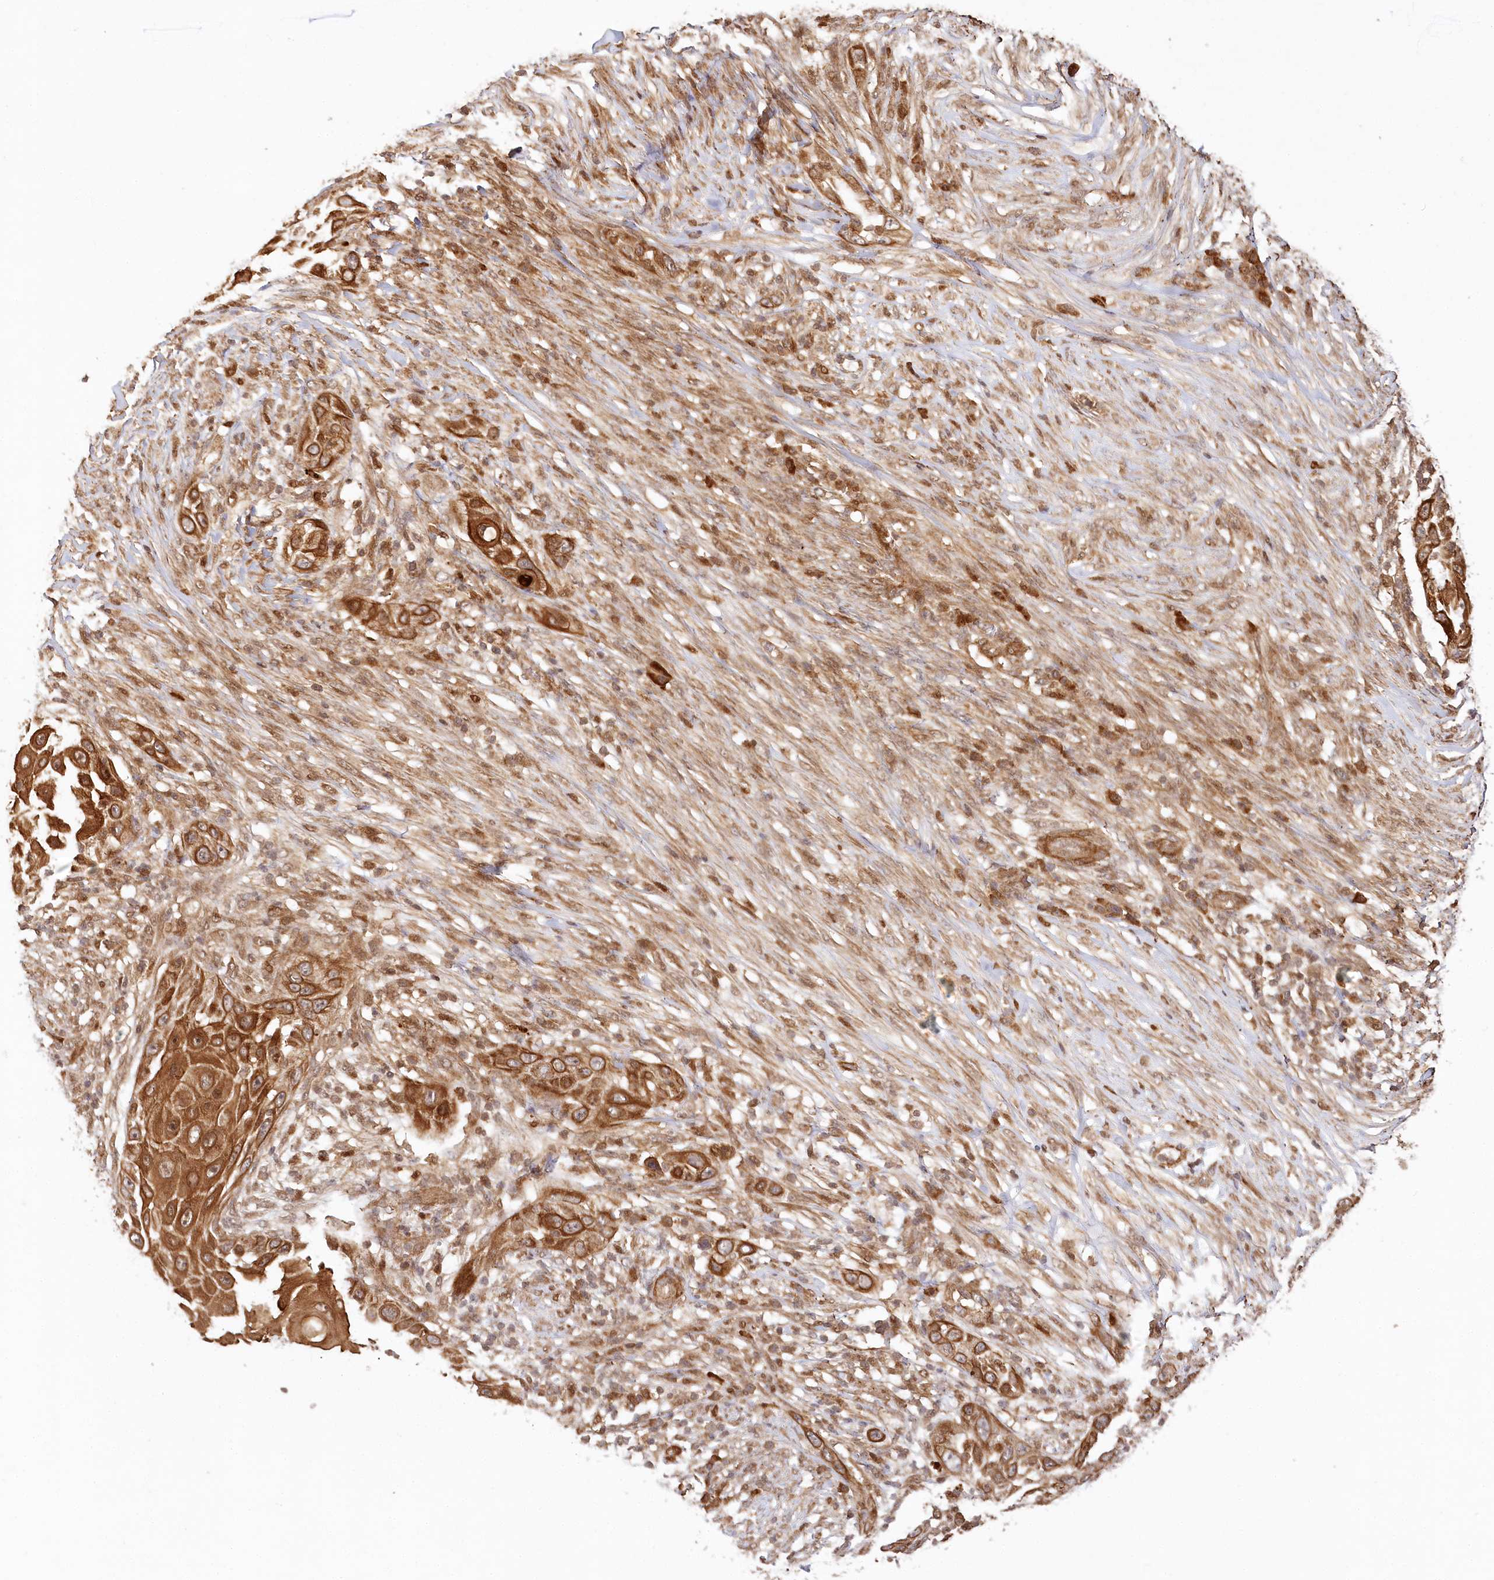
{"staining": {"intensity": "strong", "quantity": ">75%", "location": "cytoplasmic/membranous,nuclear"}, "tissue": "skin cancer", "cell_type": "Tumor cells", "image_type": "cancer", "snomed": [{"axis": "morphology", "description": "Squamous cell carcinoma, NOS"}, {"axis": "topography", "description": "Skin"}], "caption": "A brown stain highlights strong cytoplasmic/membranous and nuclear expression of a protein in human skin cancer tumor cells.", "gene": "ULK2", "patient": {"sex": "female", "age": 44}}